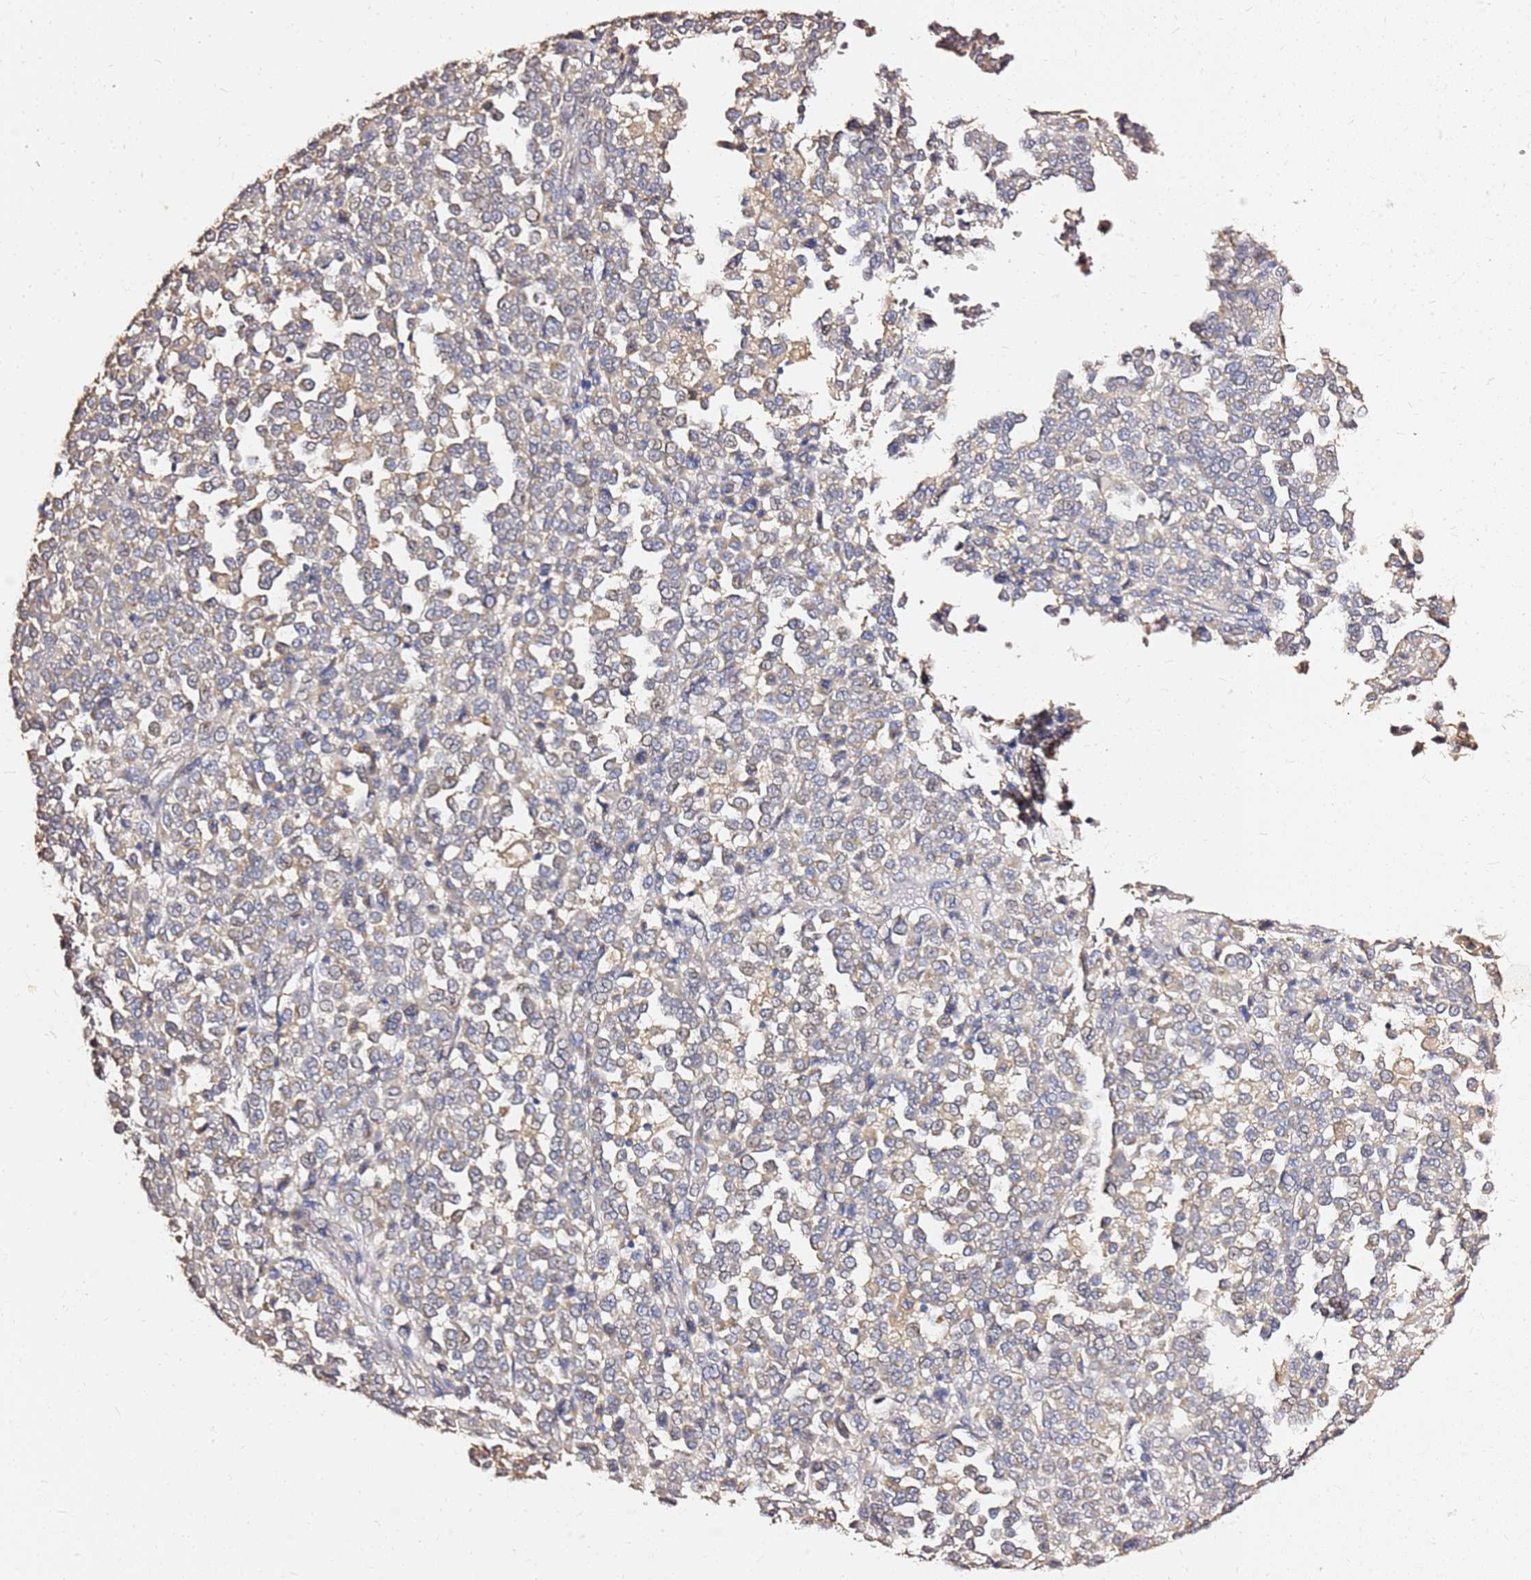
{"staining": {"intensity": "weak", "quantity": "25%-75%", "location": "cytoplasmic/membranous"}, "tissue": "melanoma", "cell_type": "Tumor cells", "image_type": "cancer", "snomed": [{"axis": "morphology", "description": "Malignant melanoma, Metastatic site"}, {"axis": "topography", "description": "Pancreas"}], "caption": "The immunohistochemical stain highlights weak cytoplasmic/membranous positivity in tumor cells of melanoma tissue. The staining was performed using DAB, with brown indicating positive protein expression. Nuclei are stained blue with hematoxylin.", "gene": "EXD3", "patient": {"sex": "female", "age": 30}}